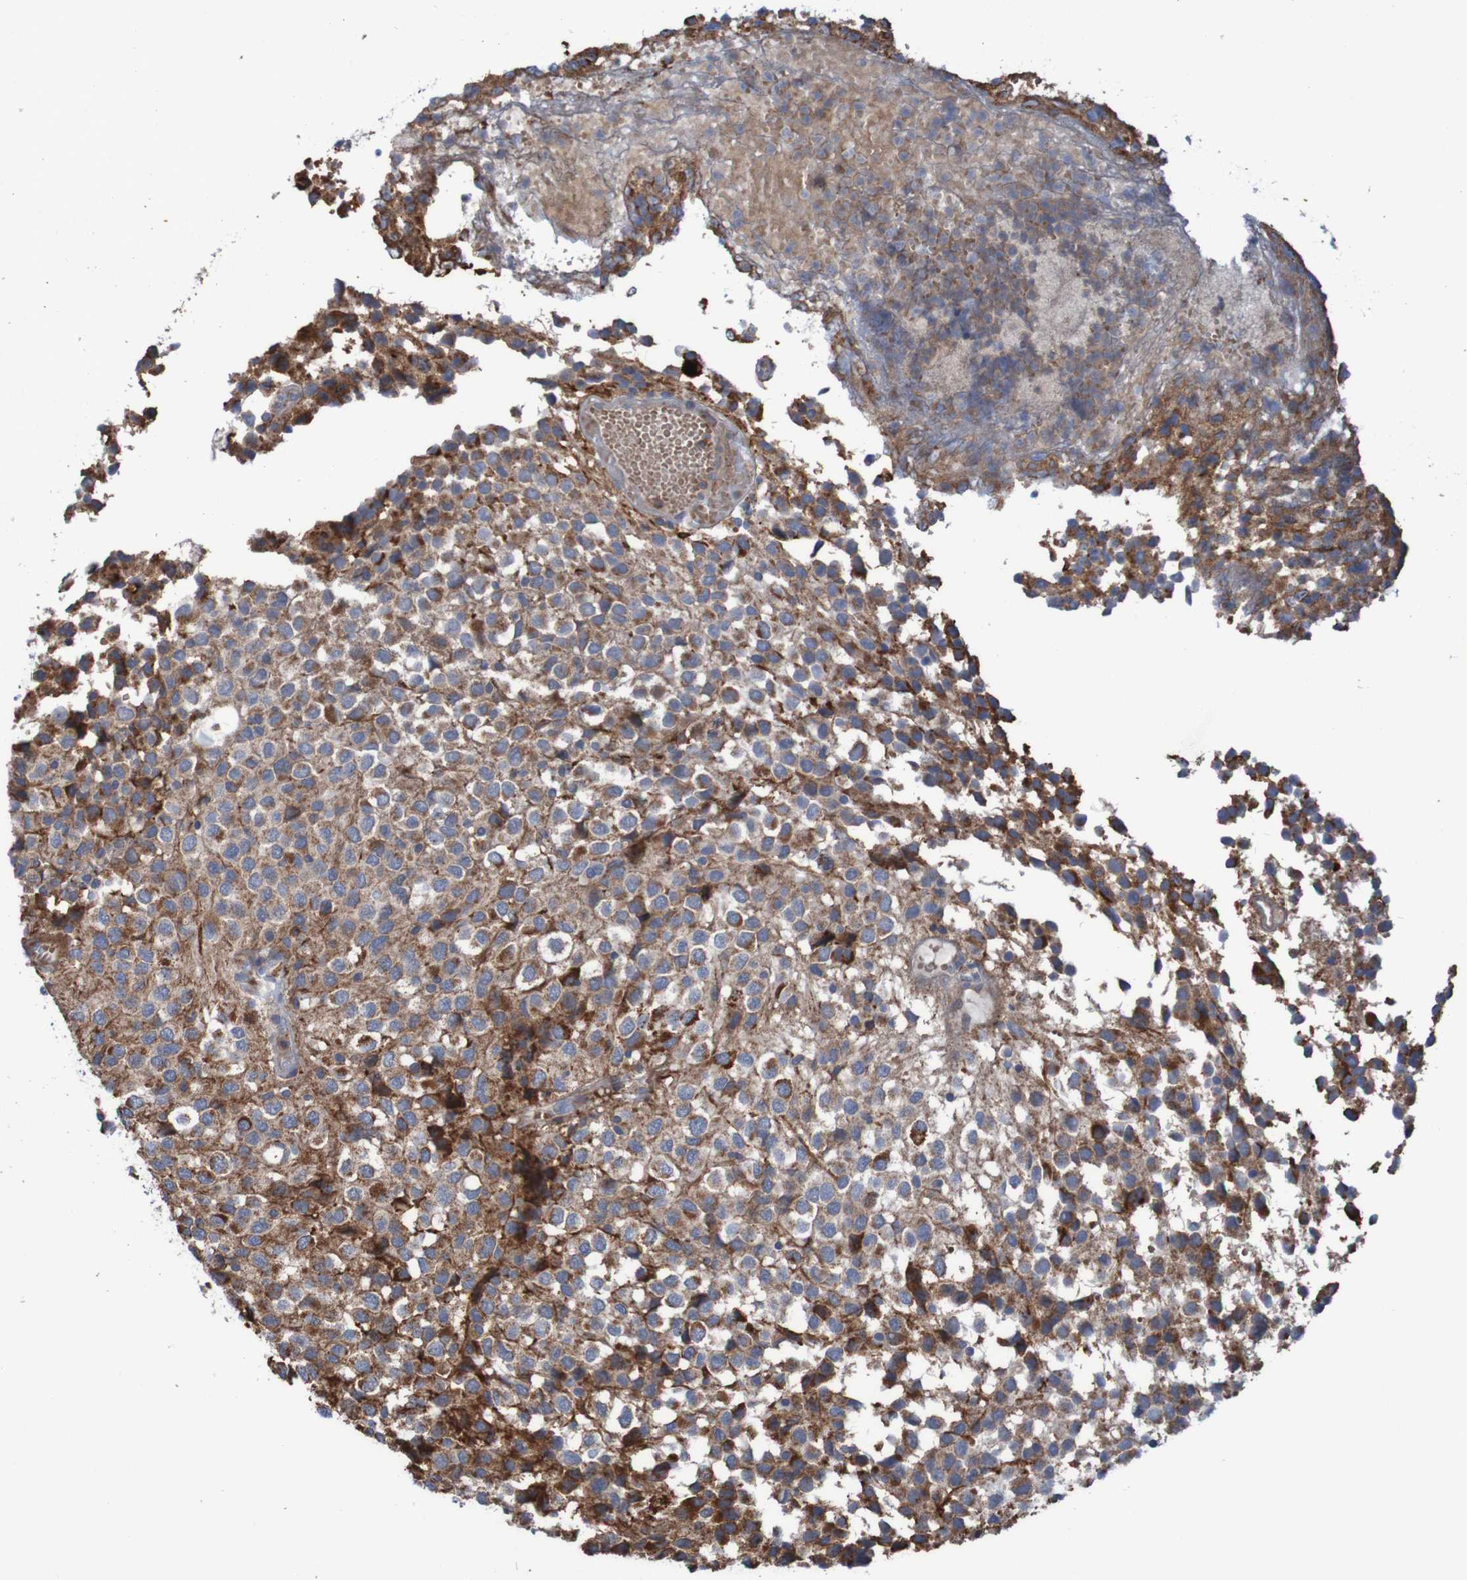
{"staining": {"intensity": "weak", "quantity": ">75%", "location": "cytoplasmic/membranous"}, "tissue": "glioma", "cell_type": "Tumor cells", "image_type": "cancer", "snomed": [{"axis": "morphology", "description": "Glioma, malignant, High grade"}, {"axis": "topography", "description": "Brain"}], "caption": "IHC (DAB (3,3'-diaminobenzidine)) staining of glioma shows weak cytoplasmic/membranous protein staining in approximately >75% of tumor cells.", "gene": "PDGFB", "patient": {"sex": "male", "age": 32}}